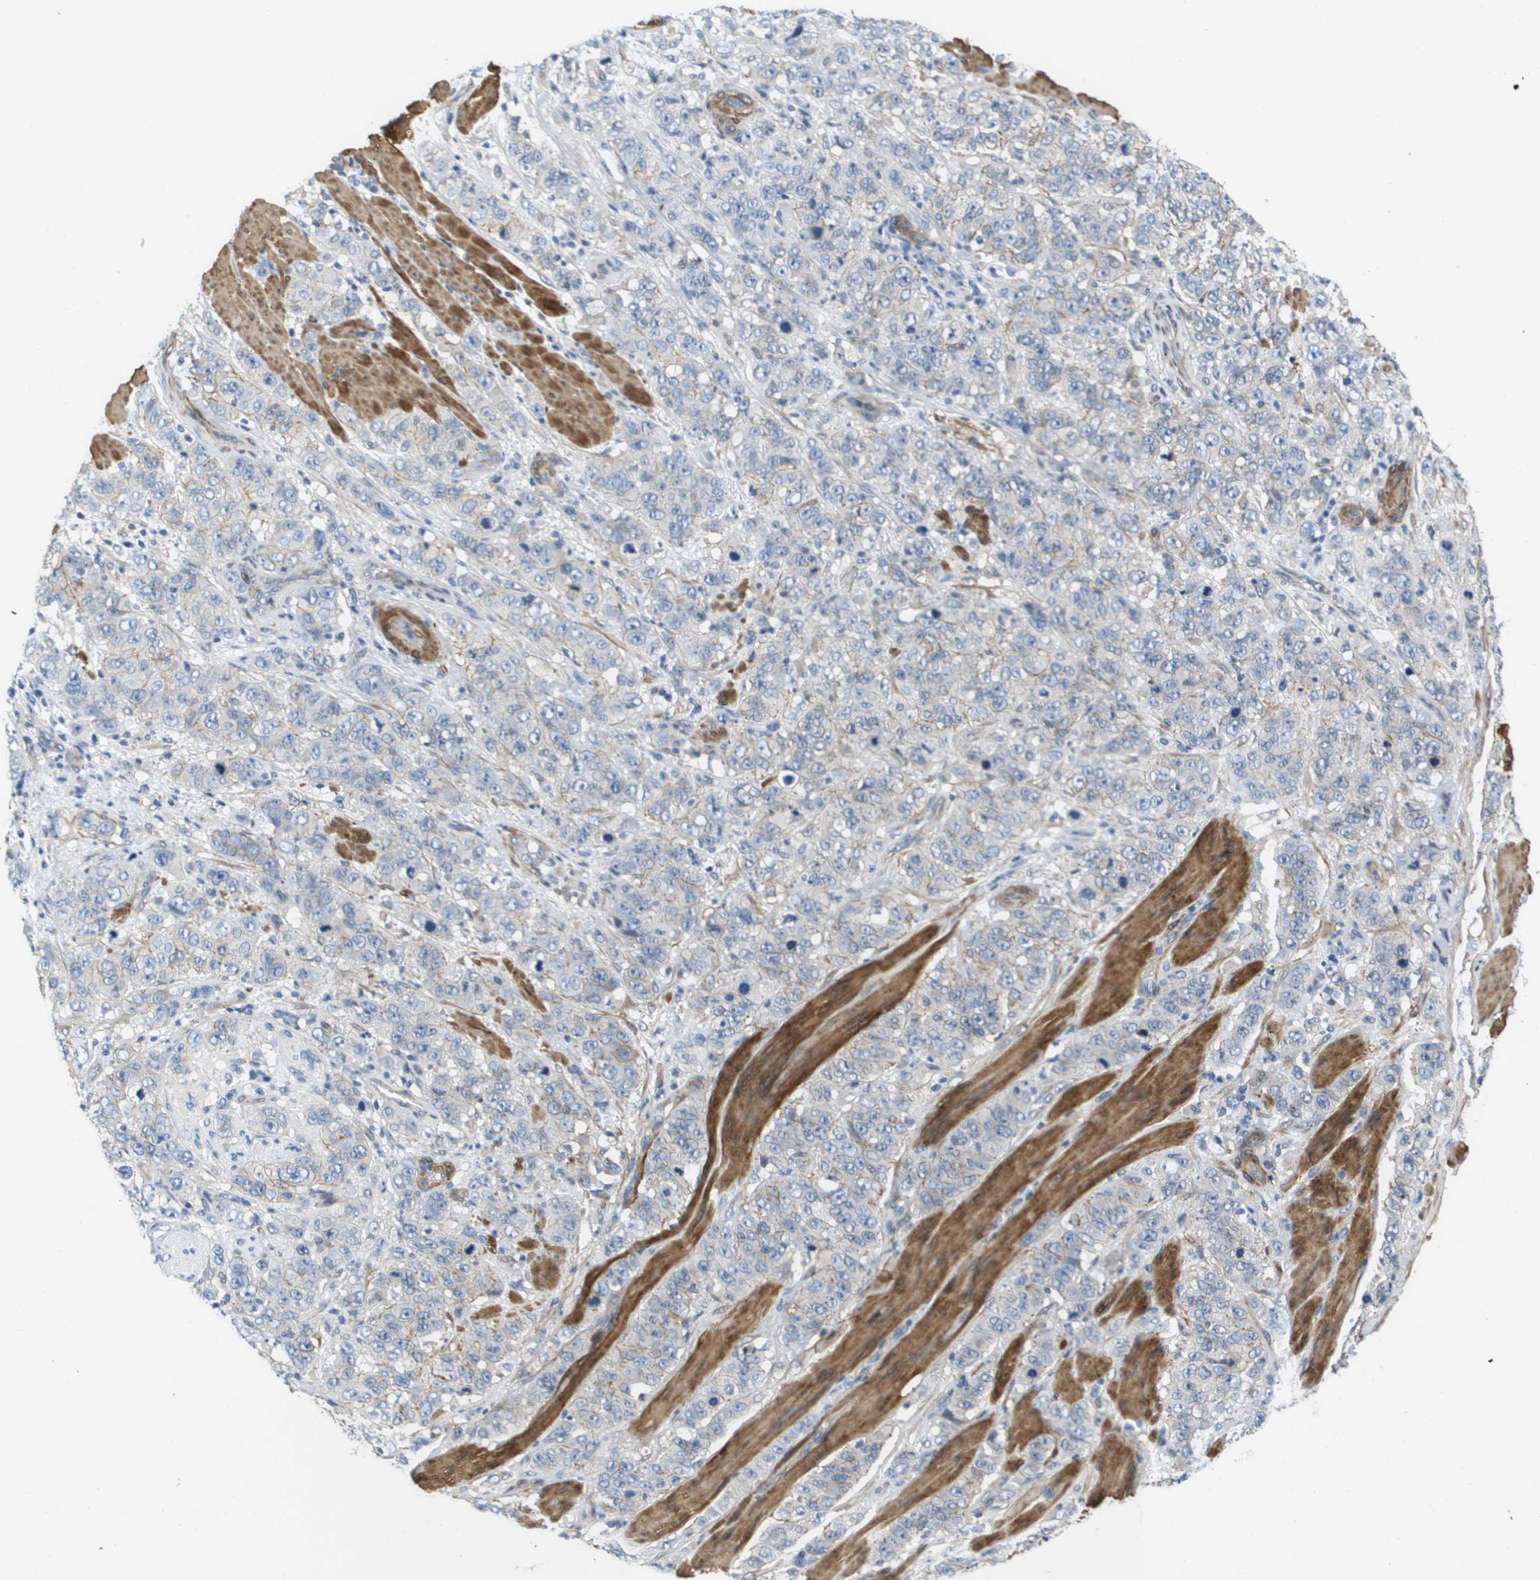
{"staining": {"intensity": "negative", "quantity": "none", "location": "none"}, "tissue": "stomach cancer", "cell_type": "Tumor cells", "image_type": "cancer", "snomed": [{"axis": "morphology", "description": "Adenocarcinoma, NOS"}, {"axis": "topography", "description": "Stomach"}], "caption": "A high-resolution histopathology image shows immunohistochemistry (IHC) staining of adenocarcinoma (stomach), which shows no significant positivity in tumor cells.", "gene": "LPP", "patient": {"sex": "male", "age": 48}}